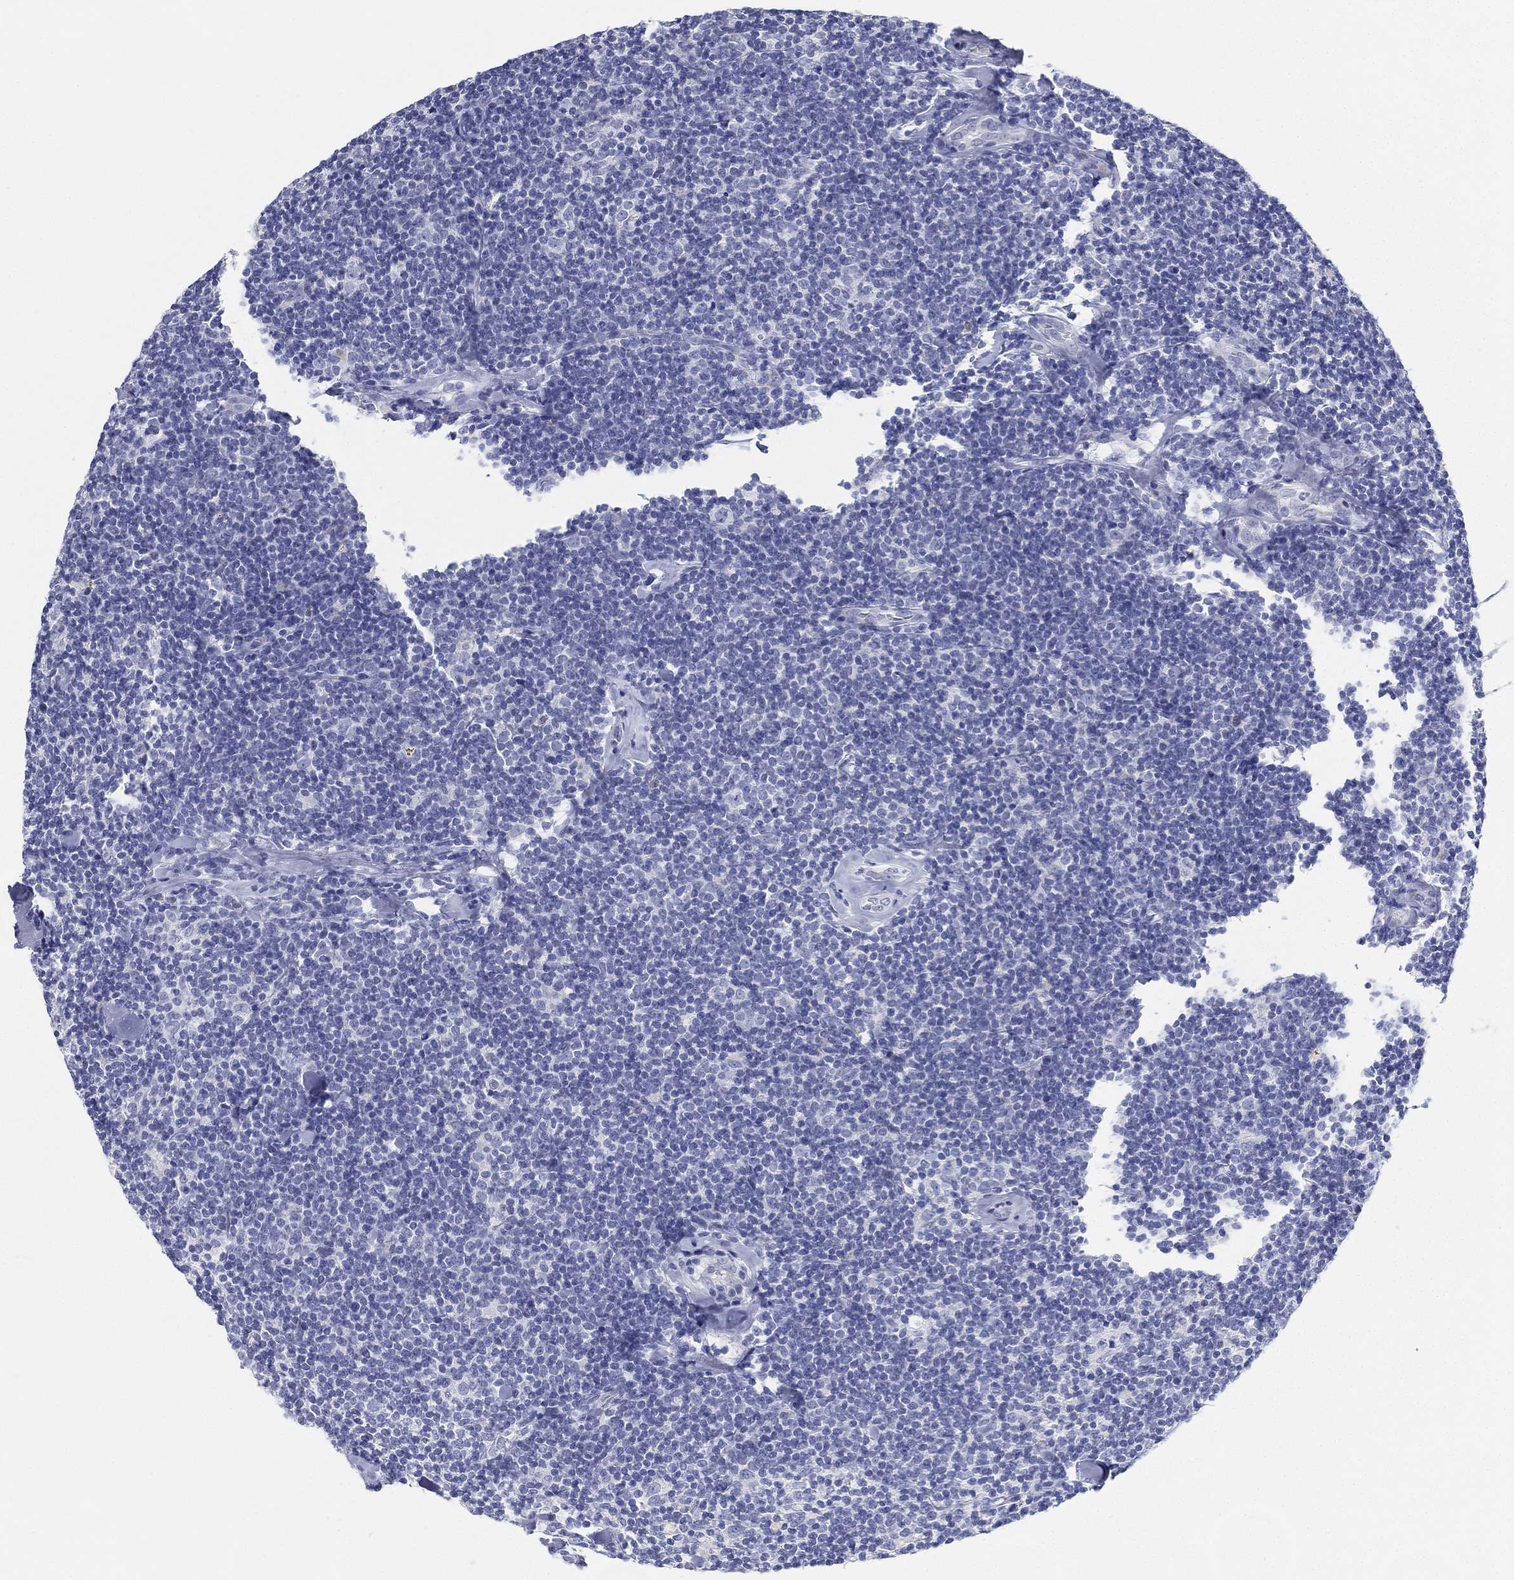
{"staining": {"intensity": "negative", "quantity": "none", "location": "none"}, "tissue": "lymphoma", "cell_type": "Tumor cells", "image_type": "cancer", "snomed": [{"axis": "morphology", "description": "Malignant lymphoma, non-Hodgkin's type, Low grade"}, {"axis": "topography", "description": "Lymph node"}], "caption": "Immunohistochemical staining of lymphoma shows no significant staining in tumor cells.", "gene": "GPR61", "patient": {"sex": "female", "age": 56}}